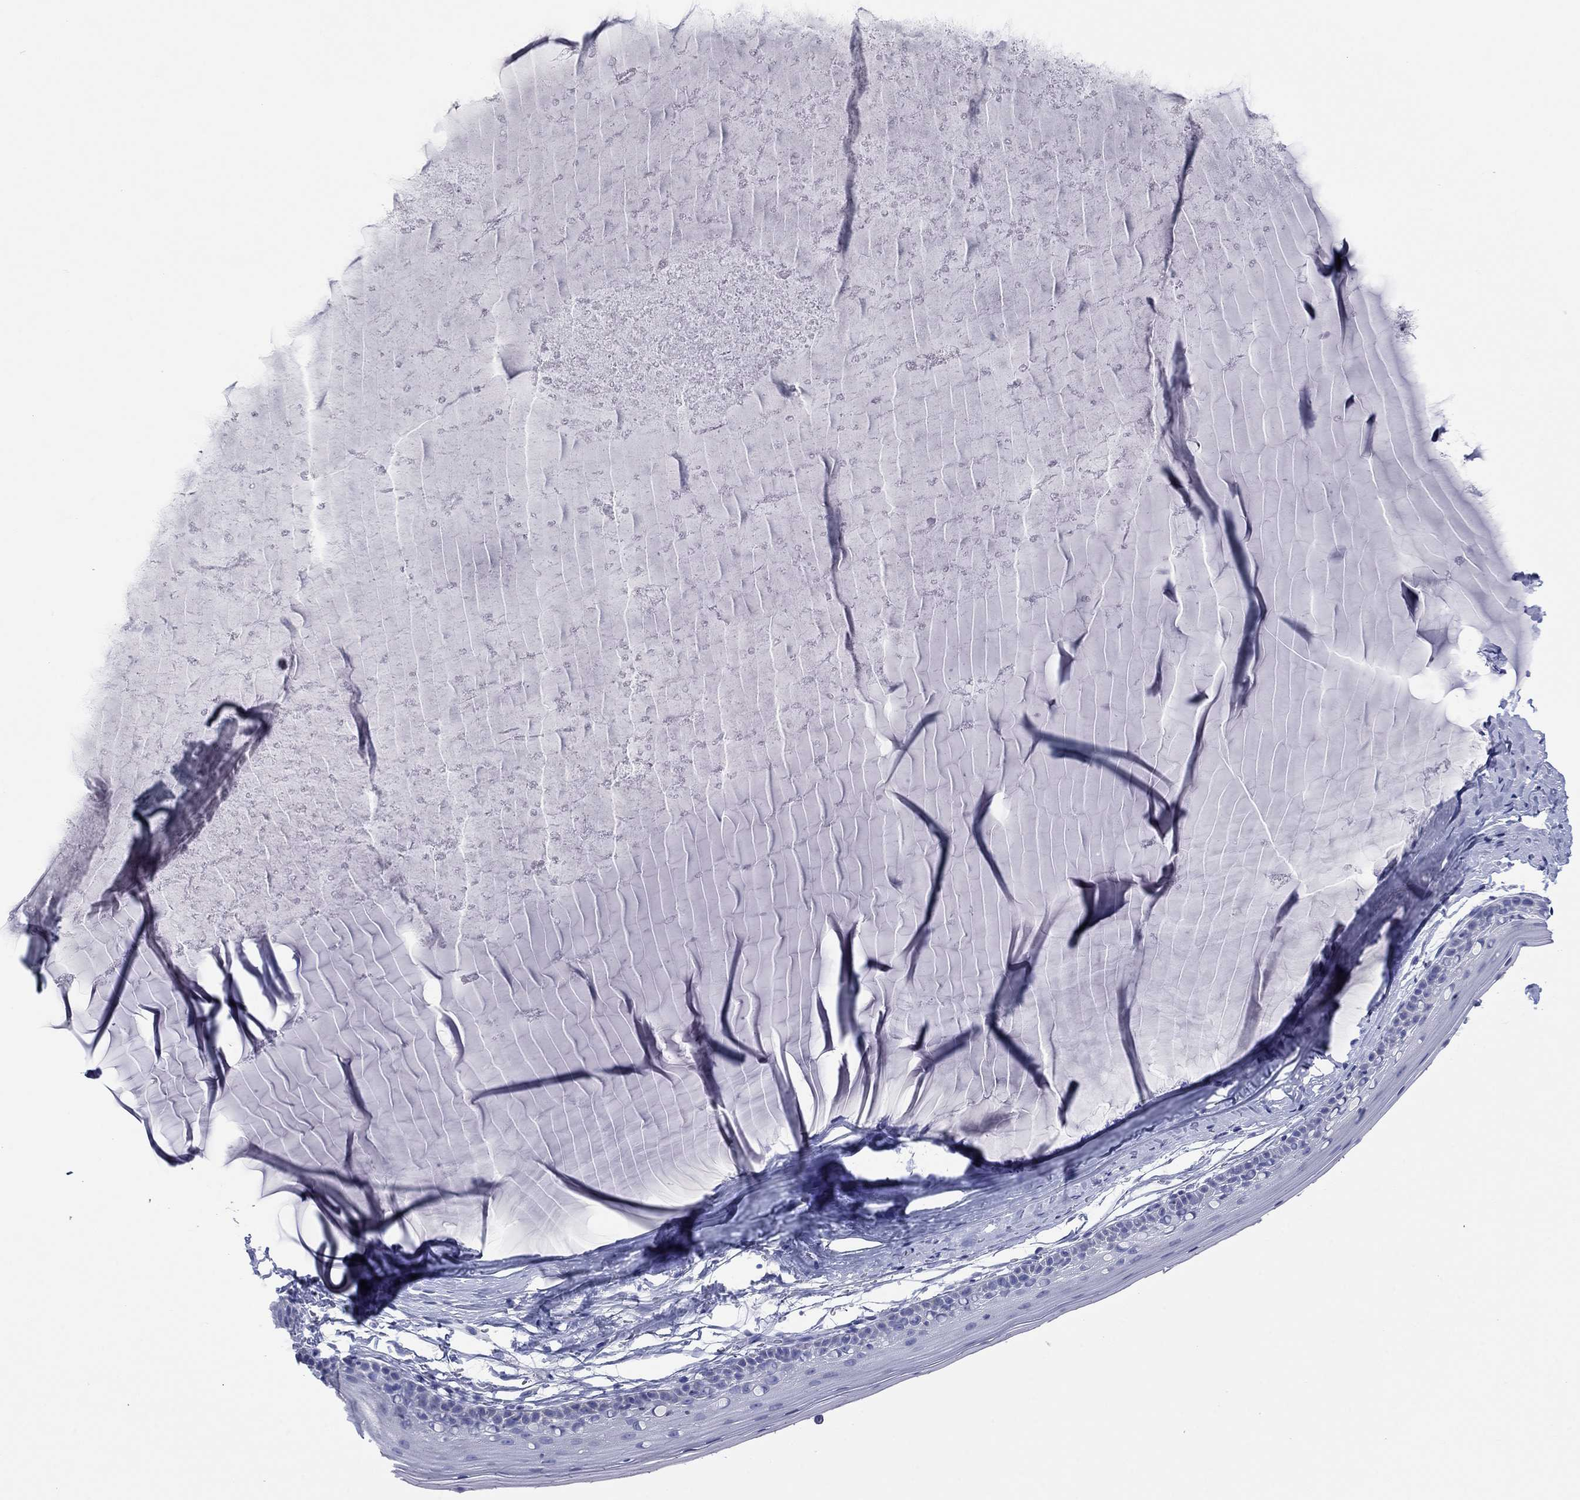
{"staining": {"intensity": "negative", "quantity": "none", "location": "none"}, "tissue": "cervix", "cell_type": "Glandular cells", "image_type": "normal", "snomed": [{"axis": "morphology", "description": "Normal tissue, NOS"}, {"axis": "topography", "description": "Cervix"}], "caption": "Immunohistochemical staining of benign cervix displays no significant positivity in glandular cells. (DAB immunohistochemistry, high magnification).", "gene": "MGST3", "patient": {"sex": "female", "age": 40}}